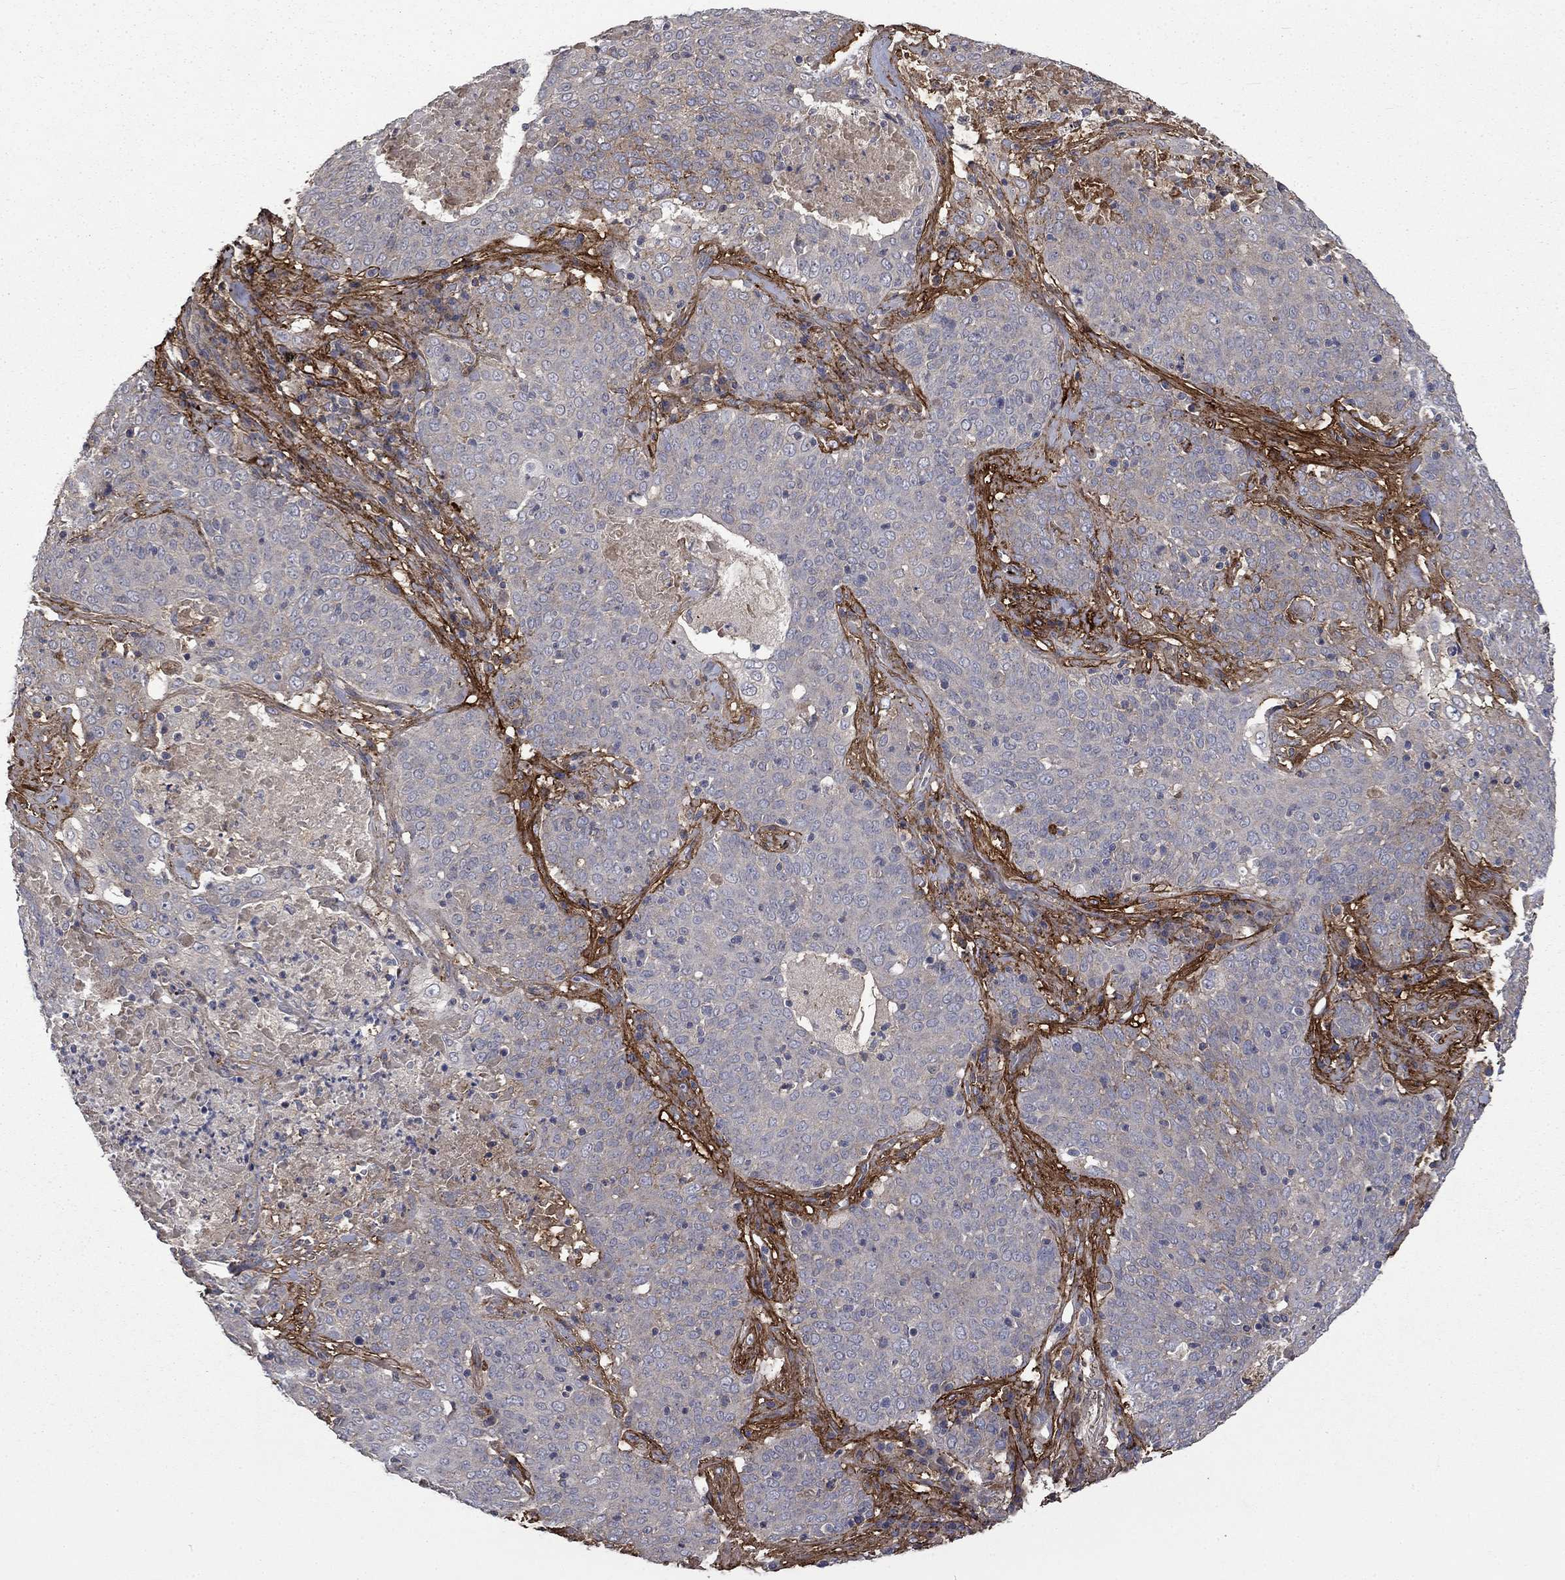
{"staining": {"intensity": "negative", "quantity": "none", "location": "none"}, "tissue": "lung cancer", "cell_type": "Tumor cells", "image_type": "cancer", "snomed": [{"axis": "morphology", "description": "Squamous cell carcinoma, NOS"}, {"axis": "topography", "description": "Lung"}], "caption": "An image of lung cancer stained for a protein demonstrates no brown staining in tumor cells.", "gene": "VCAN", "patient": {"sex": "male", "age": 82}}